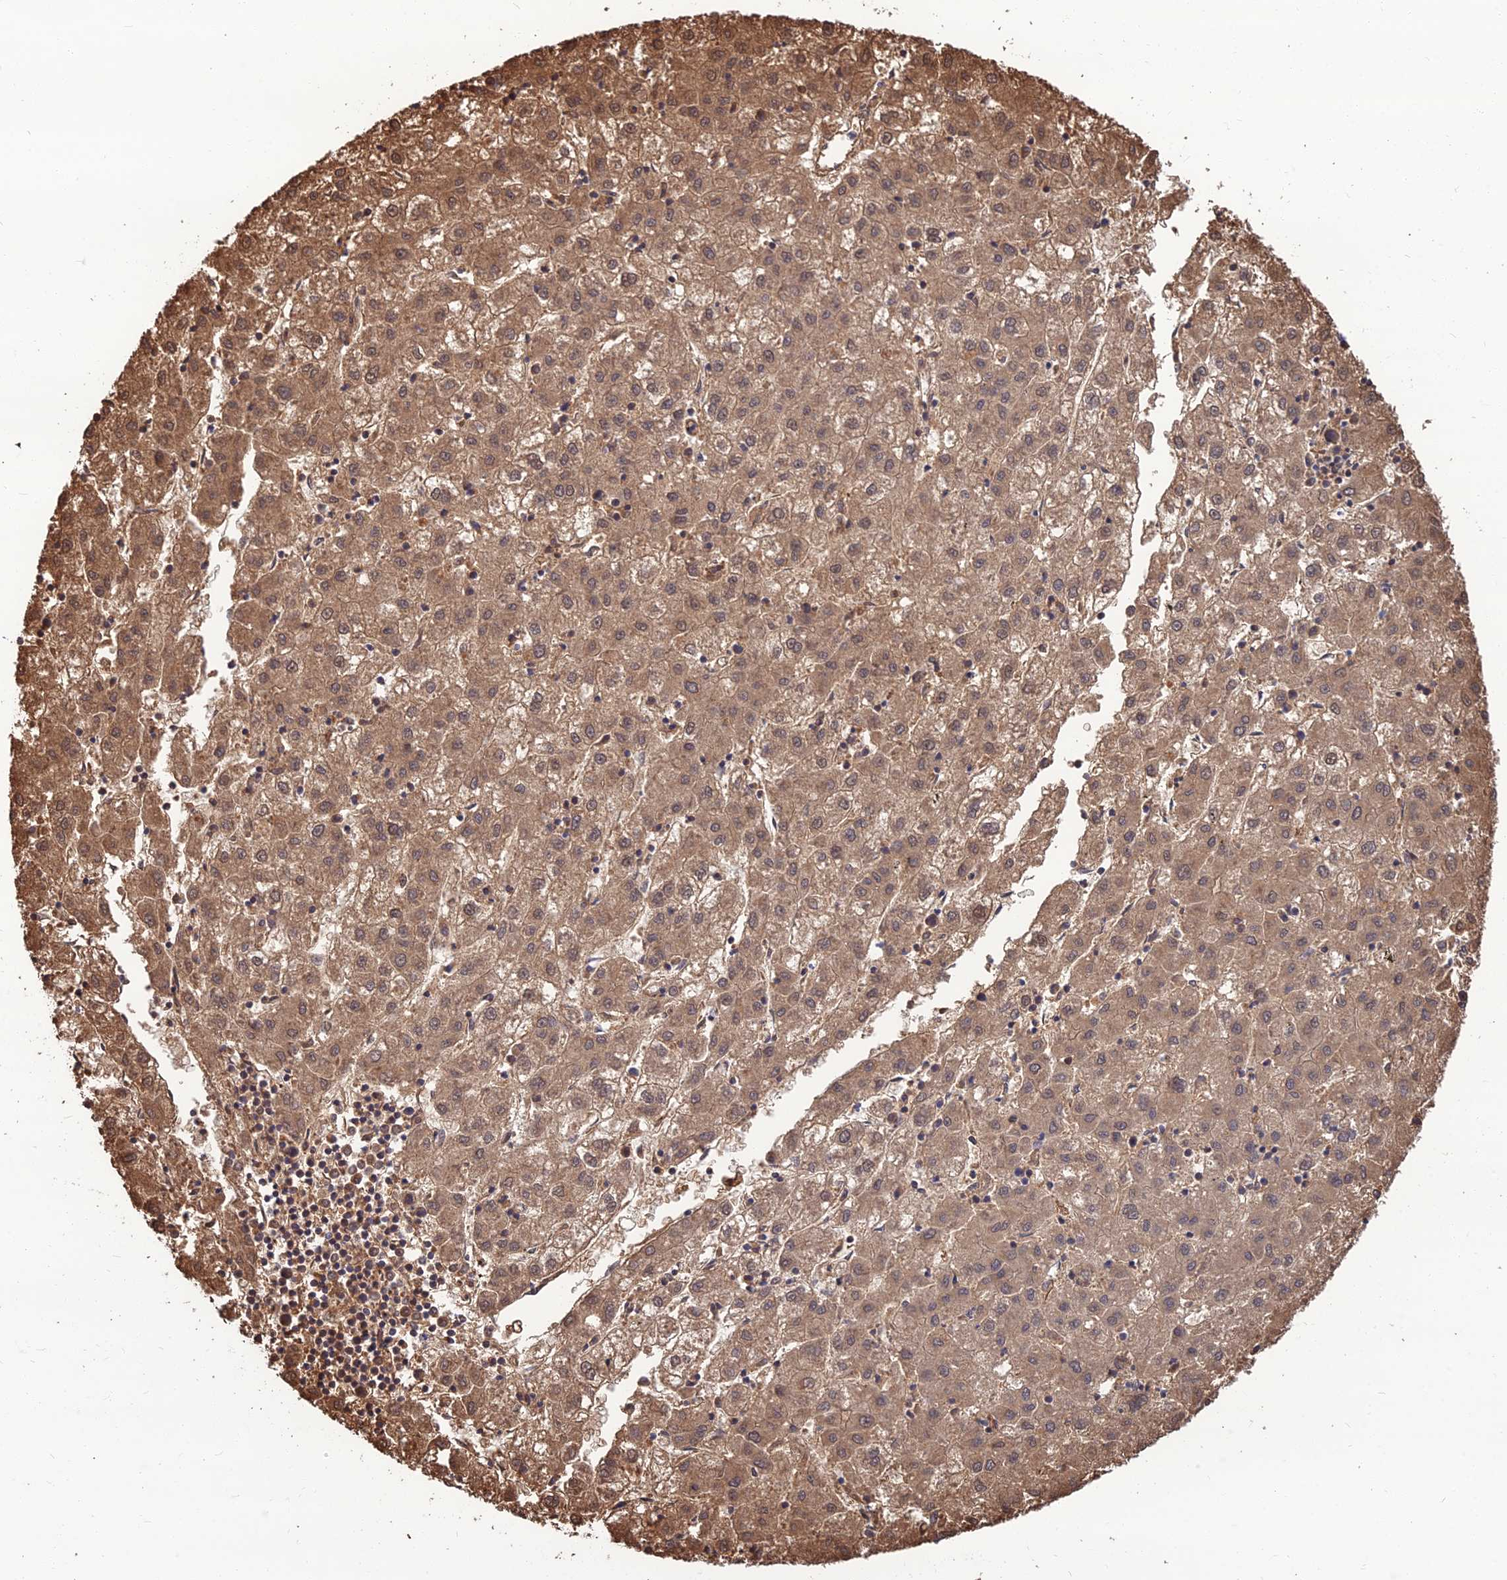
{"staining": {"intensity": "moderate", "quantity": ">75%", "location": "cytoplasmic/membranous,nuclear"}, "tissue": "liver cancer", "cell_type": "Tumor cells", "image_type": "cancer", "snomed": [{"axis": "morphology", "description": "Carcinoma, Hepatocellular, NOS"}, {"axis": "topography", "description": "Liver"}], "caption": "Immunohistochemical staining of human liver cancer reveals medium levels of moderate cytoplasmic/membranous and nuclear expression in about >75% of tumor cells.", "gene": "OPA3", "patient": {"sex": "male", "age": 72}}